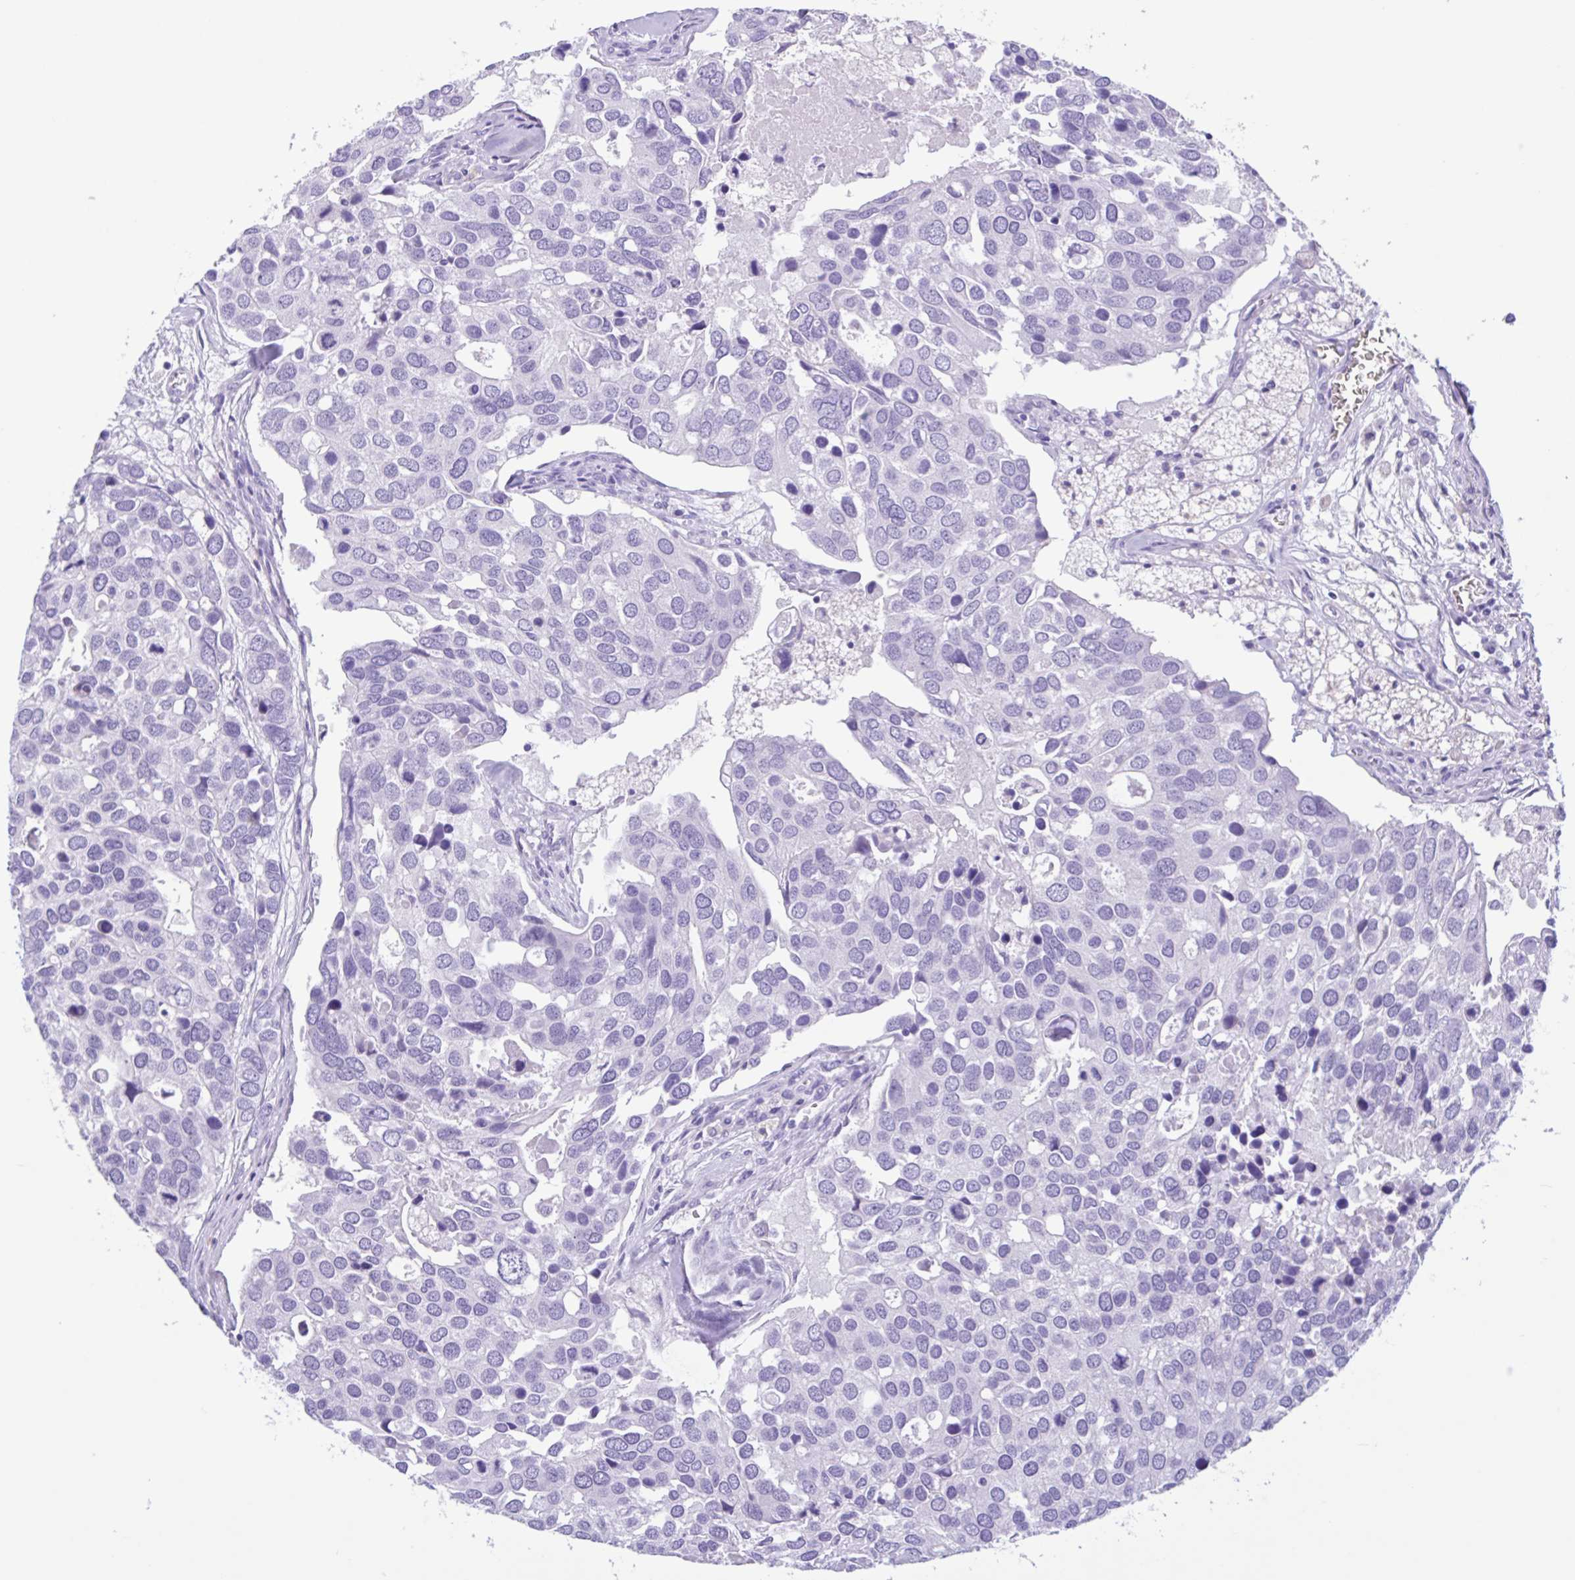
{"staining": {"intensity": "negative", "quantity": "none", "location": "none"}, "tissue": "breast cancer", "cell_type": "Tumor cells", "image_type": "cancer", "snomed": [{"axis": "morphology", "description": "Duct carcinoma"}, {"axis": "topography", "description": "Breast"}], "caption": "This is an IHC micrograph of human intraductal carcinoma (breast). There is no positivity in tumor cells.", "gene": "OR4N4", "patient": {"sex": "female", "age": 83}}